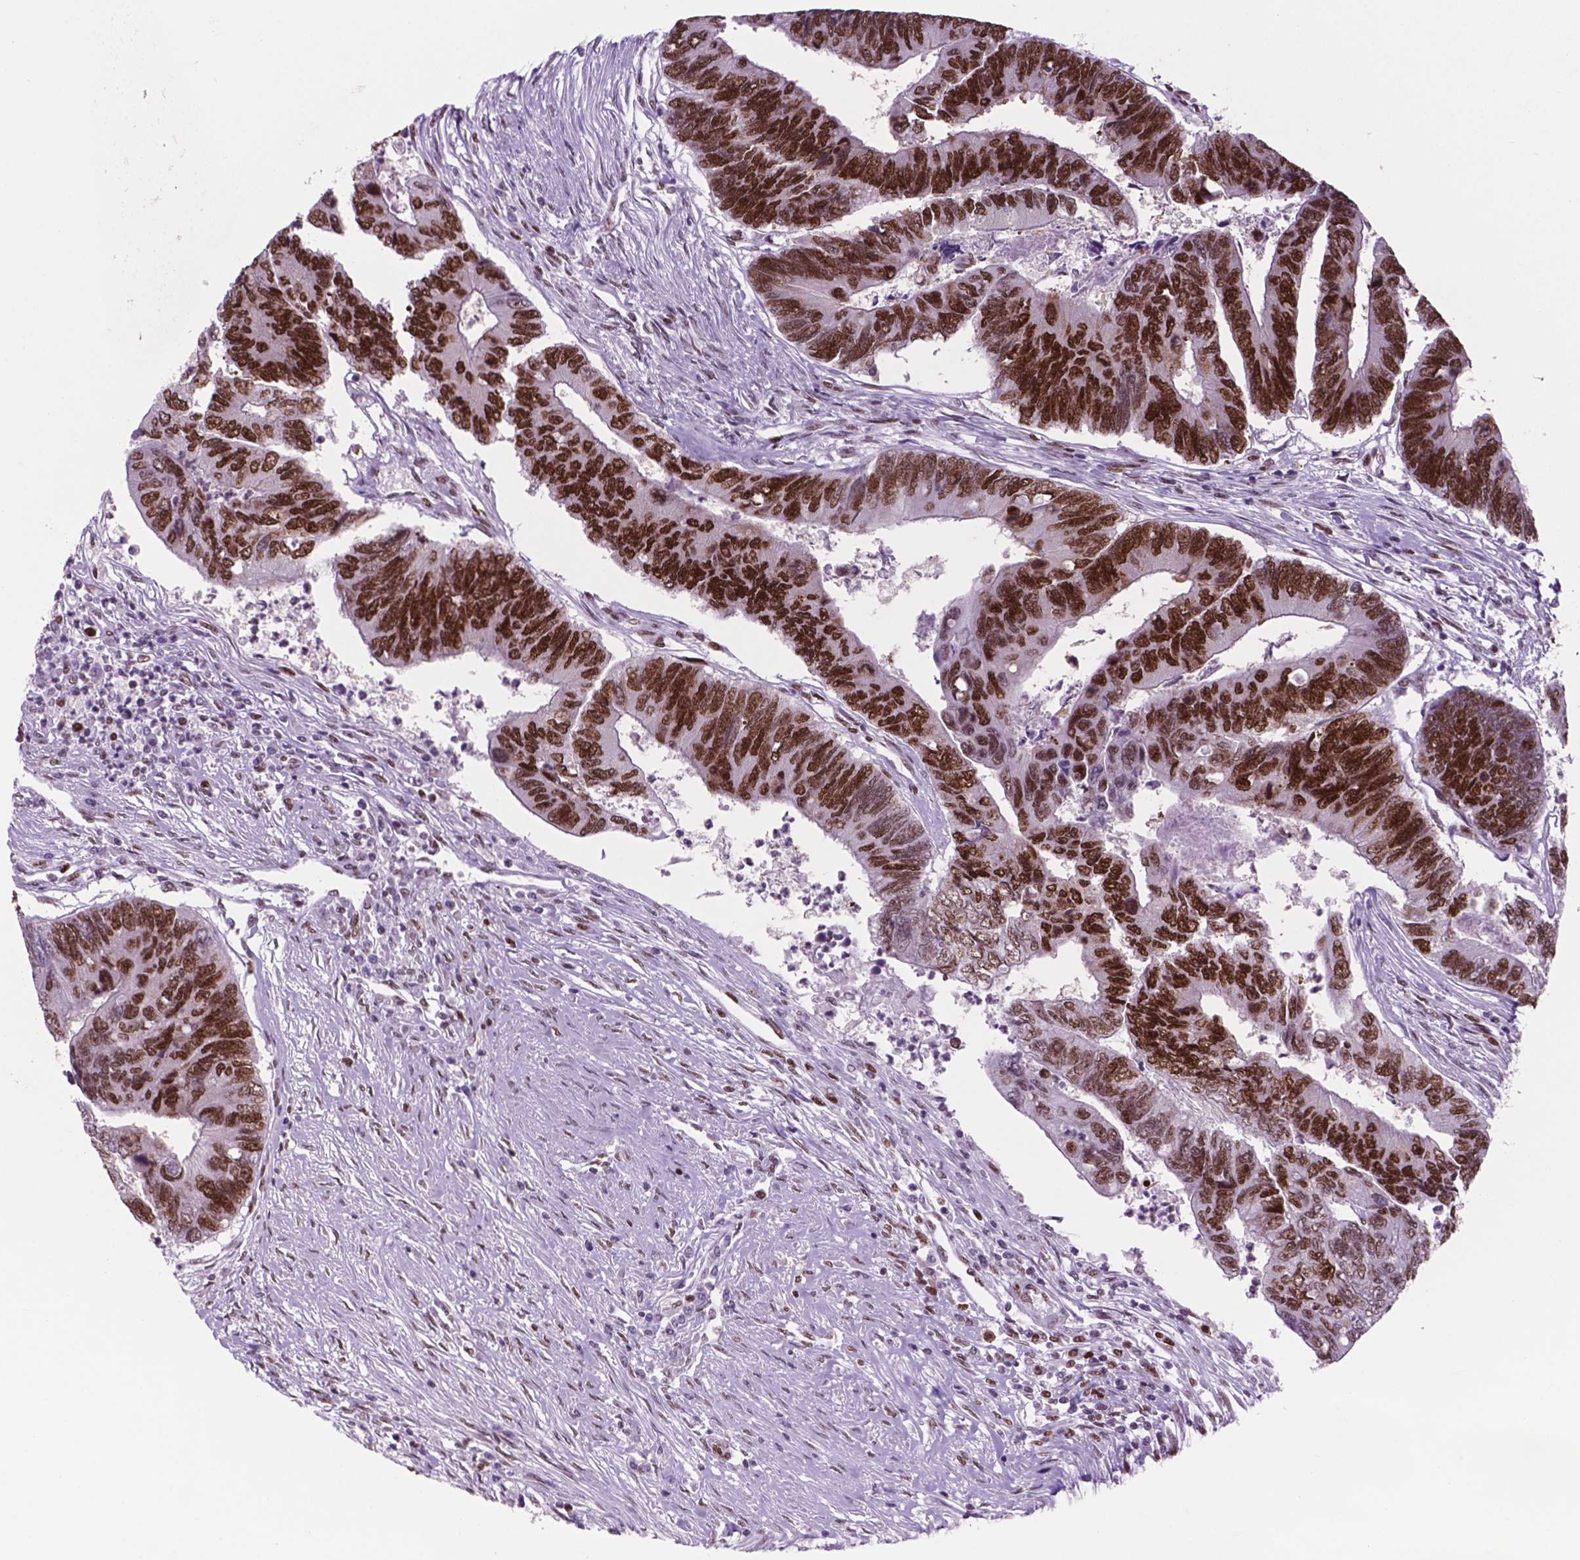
{"staining": {"intensity": "strong", "quantity": ">75%", "location": "nuclear"}, "tissue": "colorectal cancer", "cell_type": "Tumor cells", "image_type": "cancer", "snomed": [{"axis": "morphology", "description": "Adenocarcinoma, NOS"}, {"axis": "topography", "description": "Colon"}], "caption": "There is high levels of strong nuclear positivity in tumor cells of colorectal adenocarcinoma, as demonstrated by immunohistochemical staining (brown color).", "gene": "MSH6", "patient": {"sex": "female", "age": 67}}